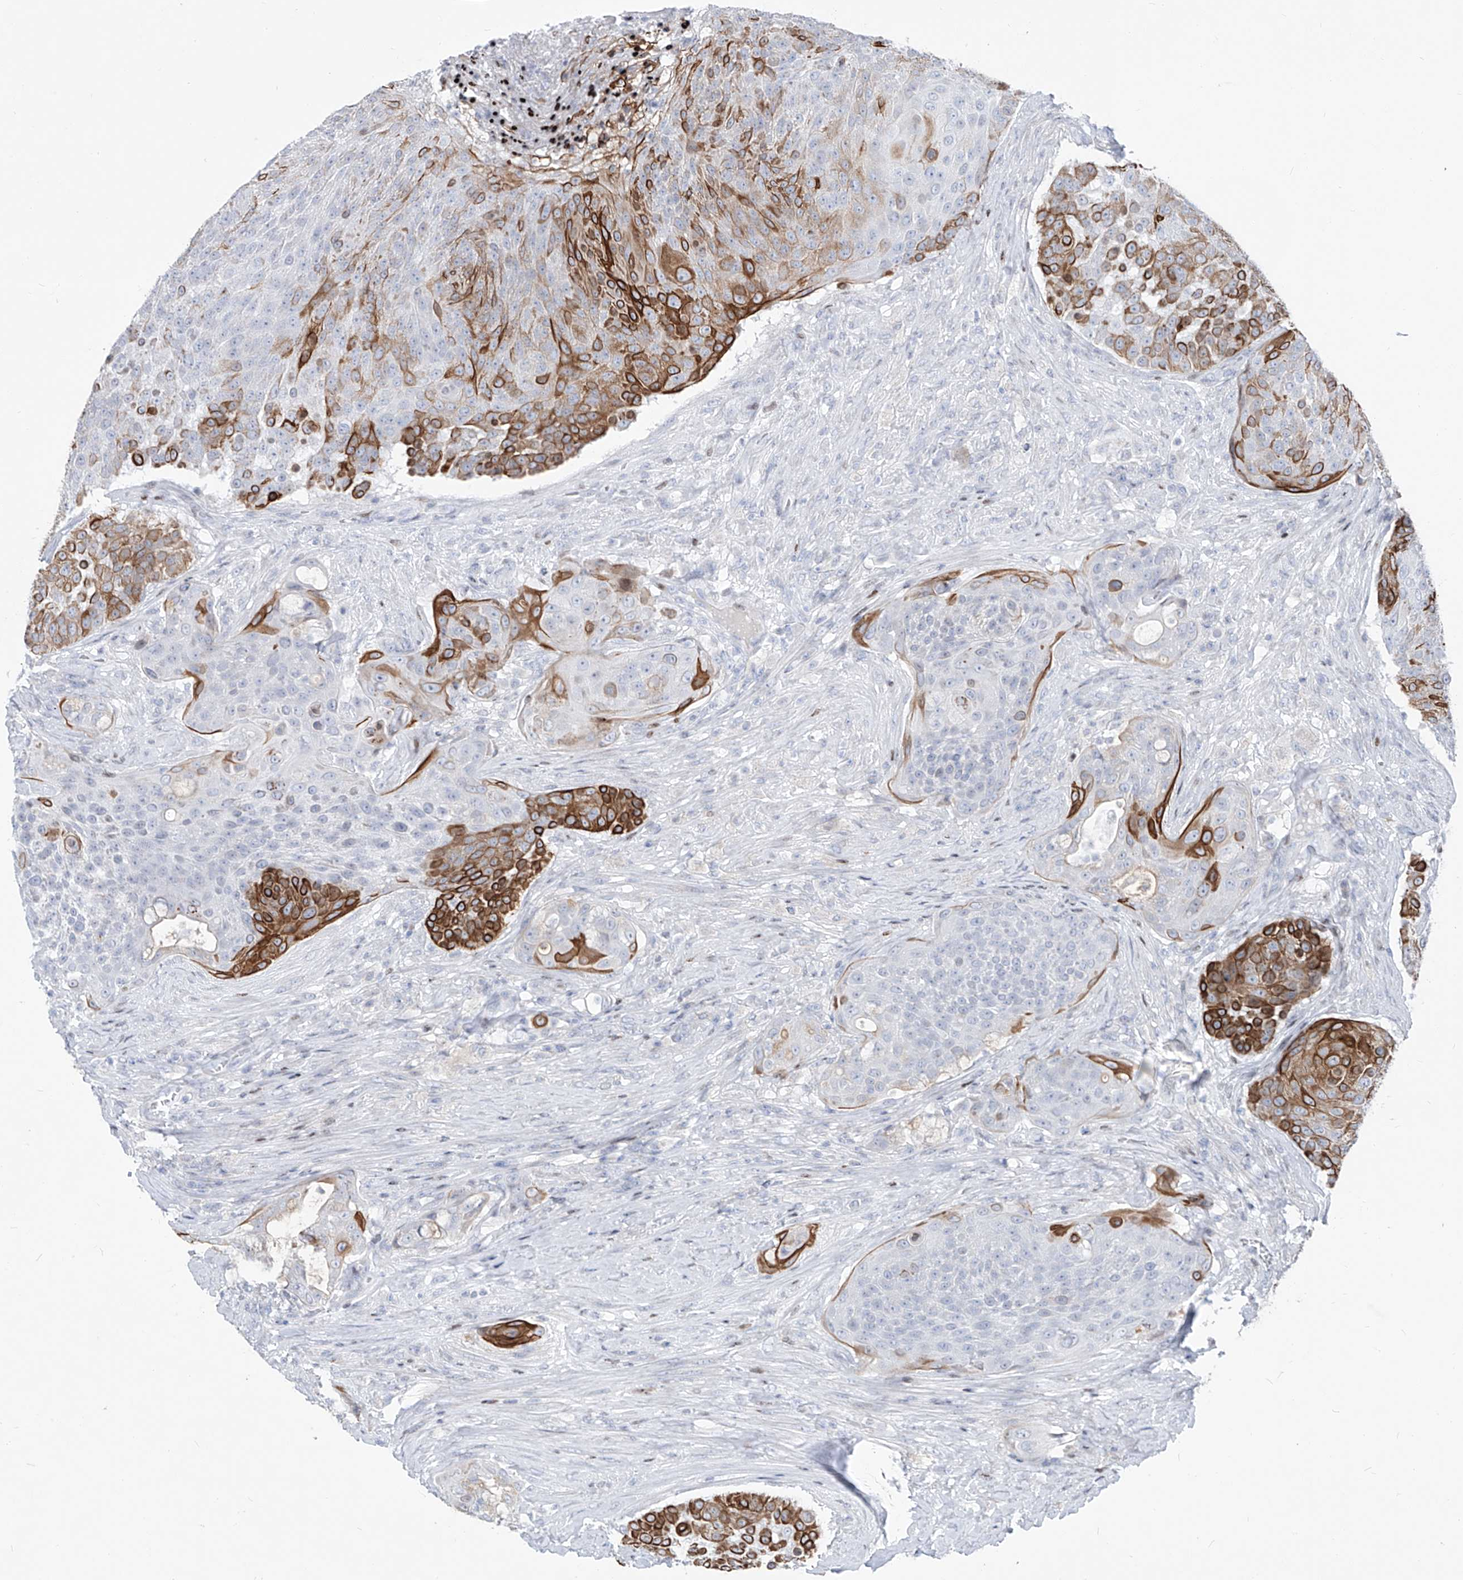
{"staining": {"intensity": "moderate", "quantity": "25%-75%", "location": "cytoplasmic/membranous"}, "tissue": "urothelial cancer", "cell_type": "Tumor cells", "image_type": "cancer", "snomed": [{"axis": "morphology", "description": "Urothelial carcinoma, High grade"}, {"axis": "topography", "description": "Urinary bladder"}], "caption": "Moderate cytoplasmic/membranous staining for a protein is seen in approximately 25%-75% of tumor cells of urothelial carcinoma (high-grade) using immunohistochemistry (IHC).", "gene": "FRS3", "patient": {"sex": "female", "age": 63}}